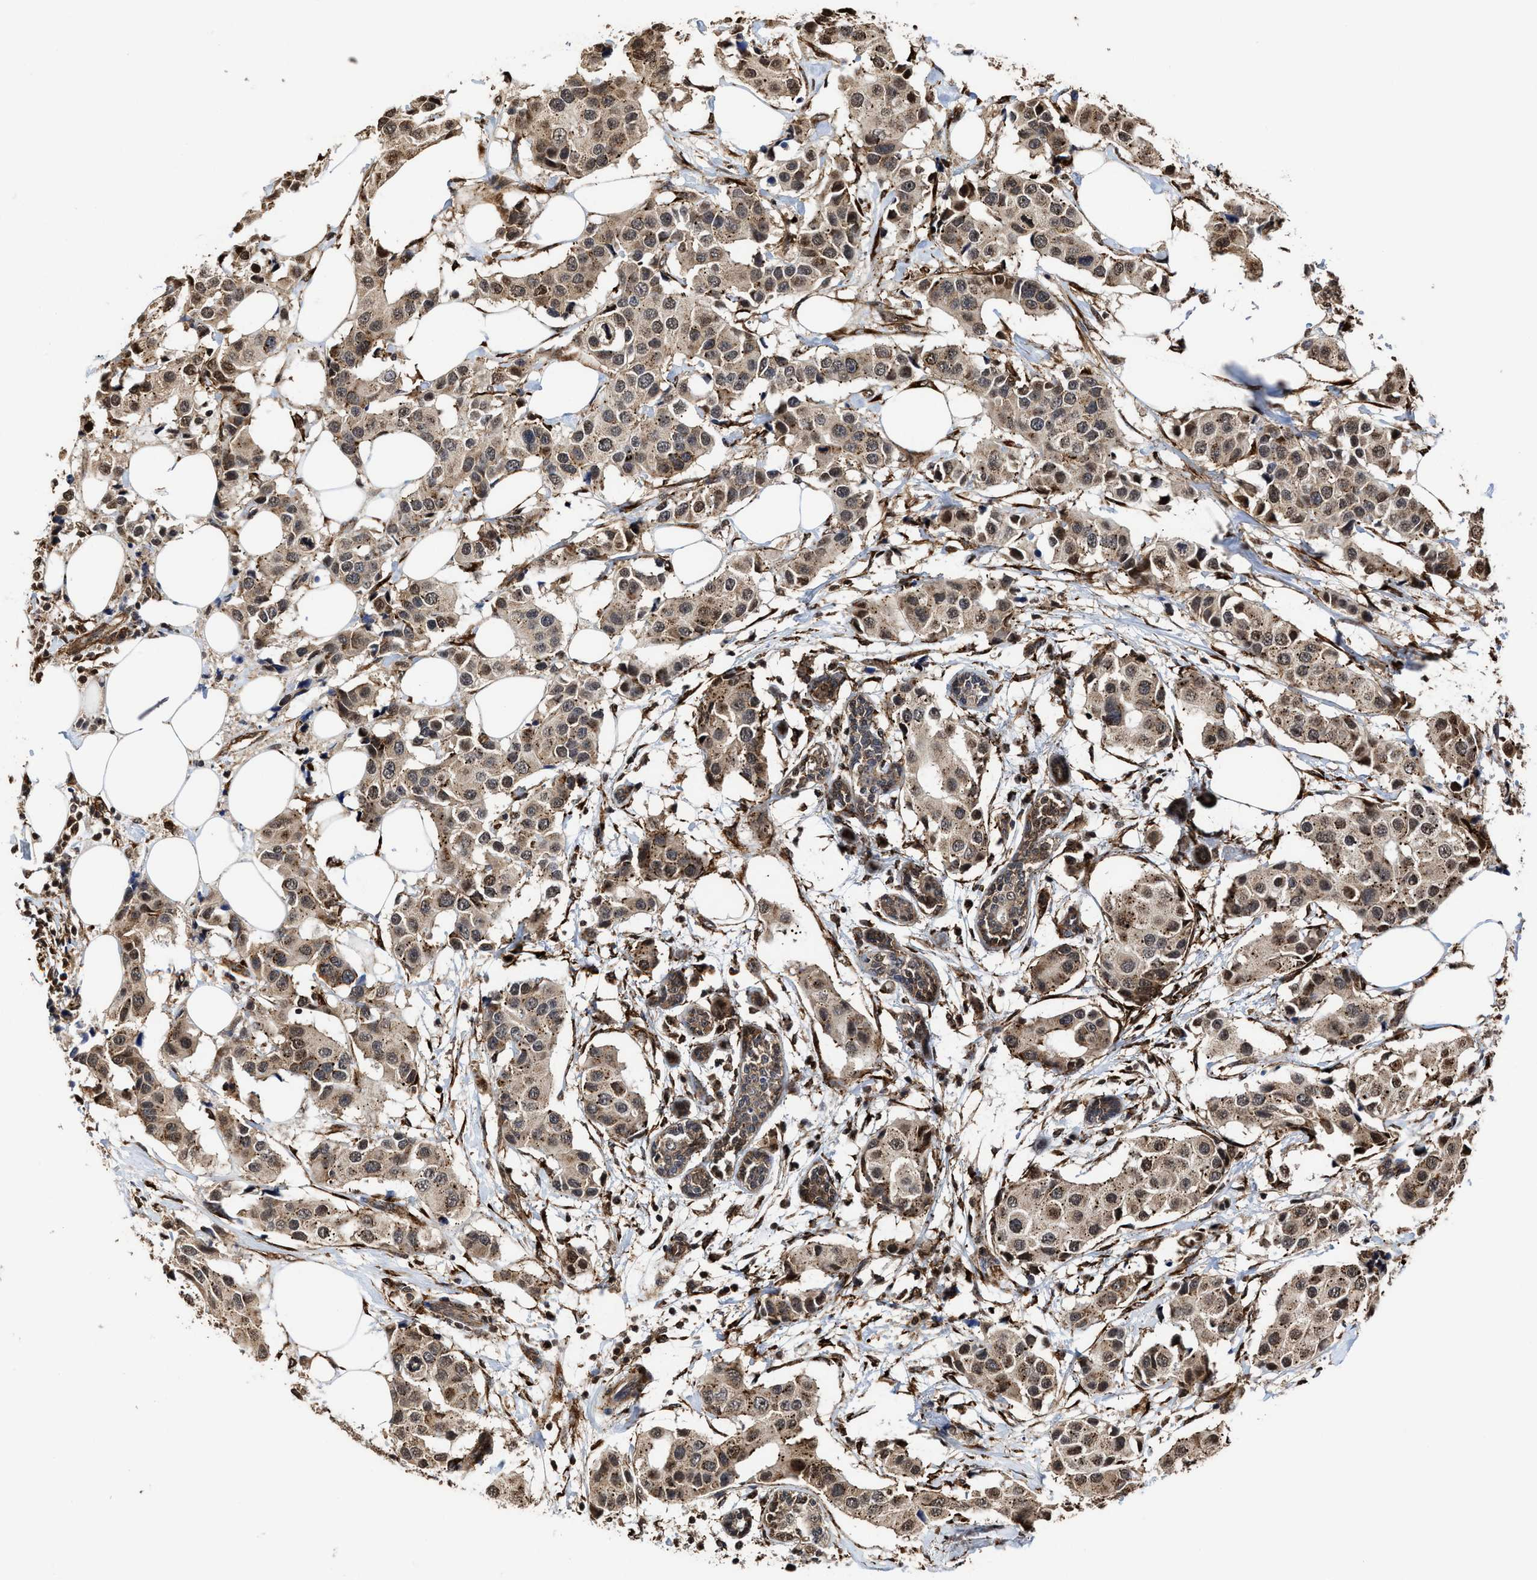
{"staining": {"intensity": "moderate", "quantity": ">75%", "location": "cytoplasmic/membranous,nuclear"}, "tissue": "breast cancer", "cell_type": "Tumor cells", "image_type": "cancer", "snomed": [{"axis": "morphology", "description": "Normal tissue, NOS"}, {"axis": "morphology", "description": "Duct carcinoma"}, {"axis": "topography", "description": "Breast"}], "caption": "A medium amount of moderate cytoplasmic/membranous and nuclear expression is seen in approximately >75% of tumor cells in breast infiltrating ductal carcinoma tissue. (Brightfield microscopy of DAB IHC at high magnification).", "gene": "SEPTIN2", "patient": {"sex": "female", "age": 39}}